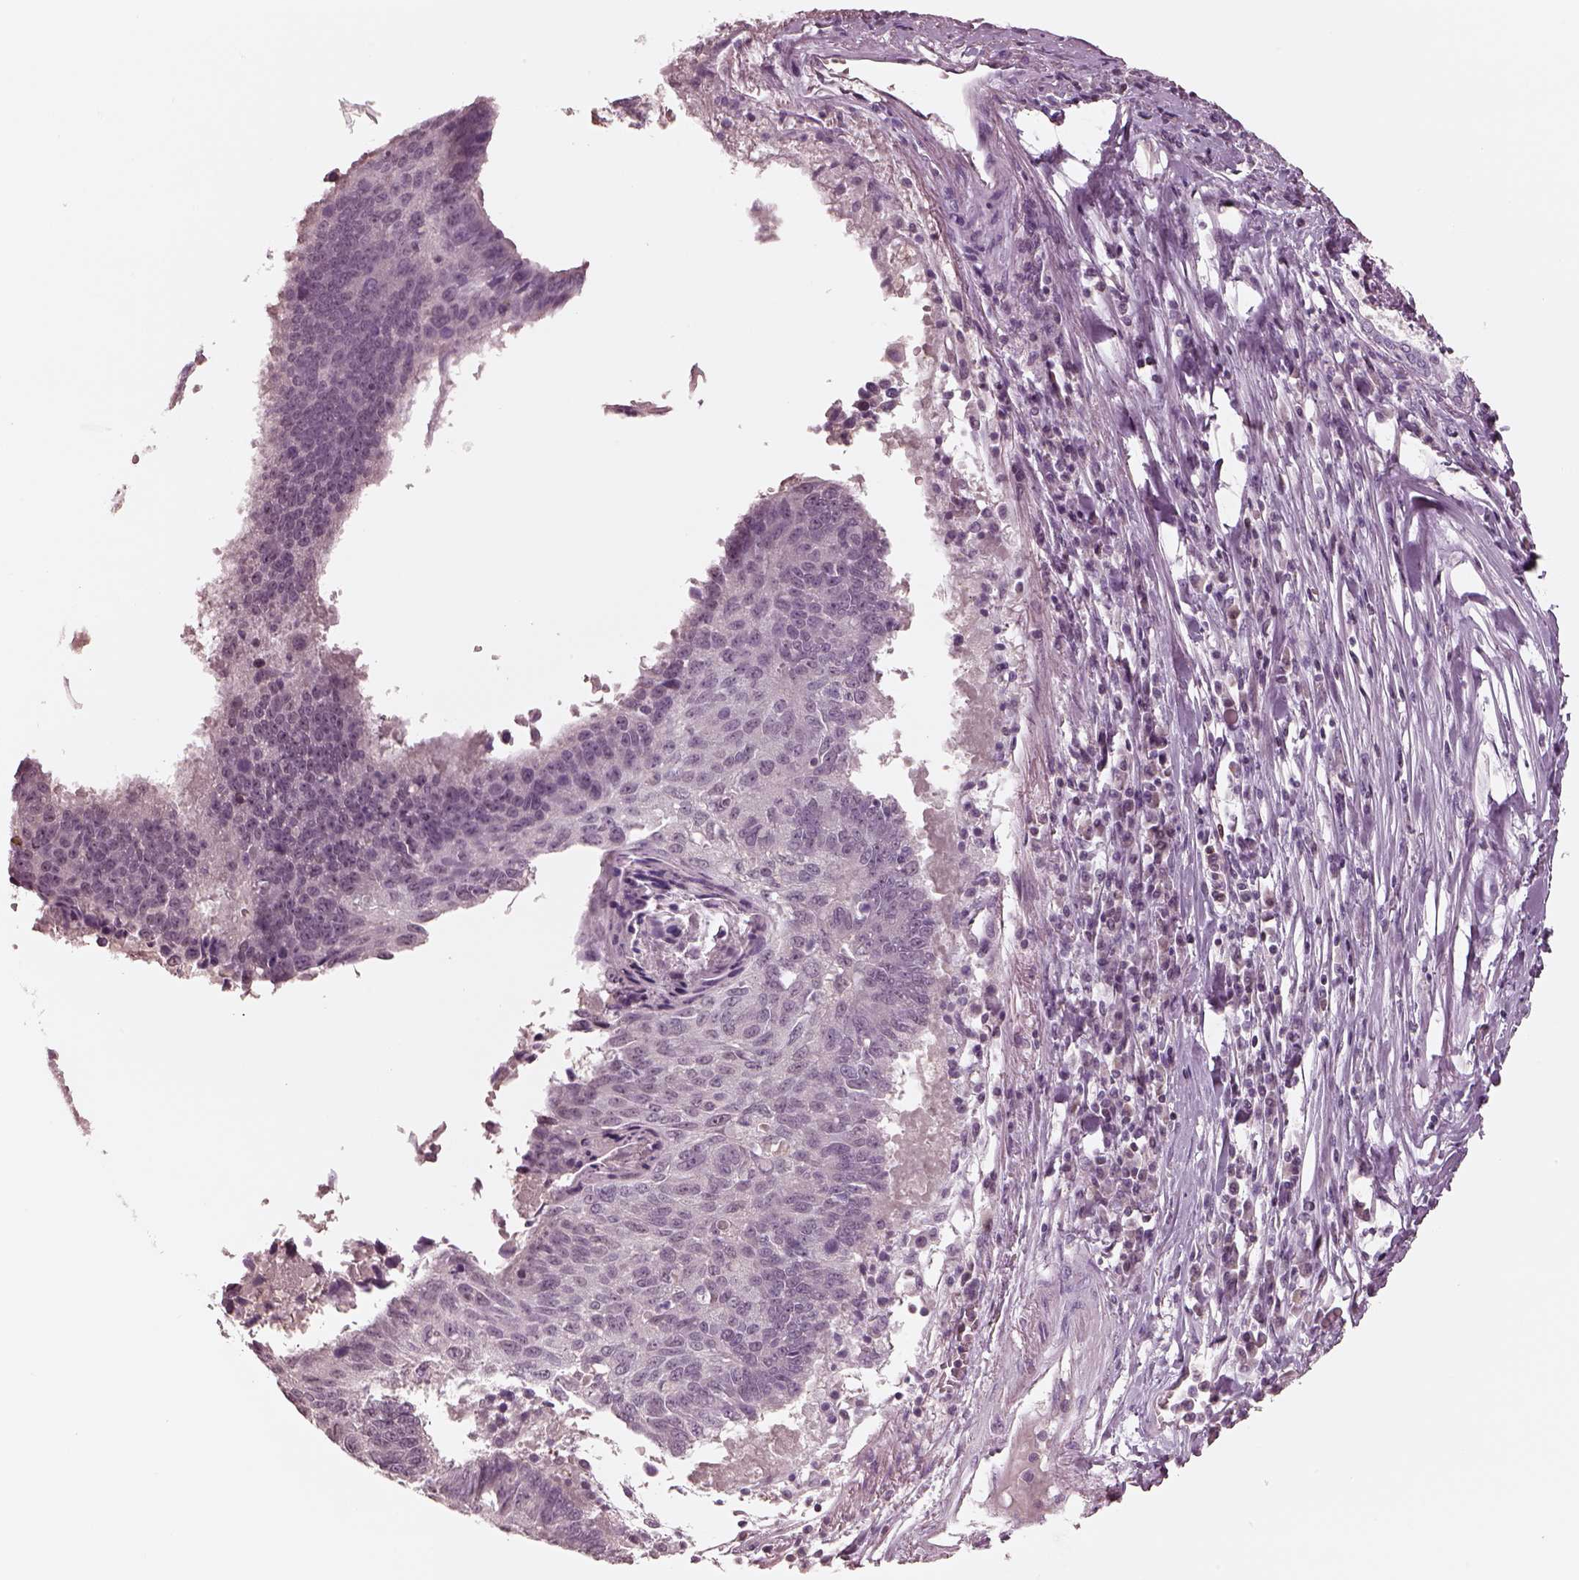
{"staining": {"intensity": "negative", "quantity": "none", "location": "none"}, "tissue": "lung cancer", "cell_type": "Tumor cells", "image_type": "cancer", "snomed": [{"axis": "morphology", "description": "Squamous cell carcinoma, NOS"}, {"axis": "topography", "description": "Lung"}], "caption": "High magnification brightfield microscopy of lung squamous cell carcinoma stained with DAB (brown) and counterstained with hematoxylin (blue): tumor cells show no significant expression.", "gene": "EGR4", "patient": {"sex": "male", "age": 73}}